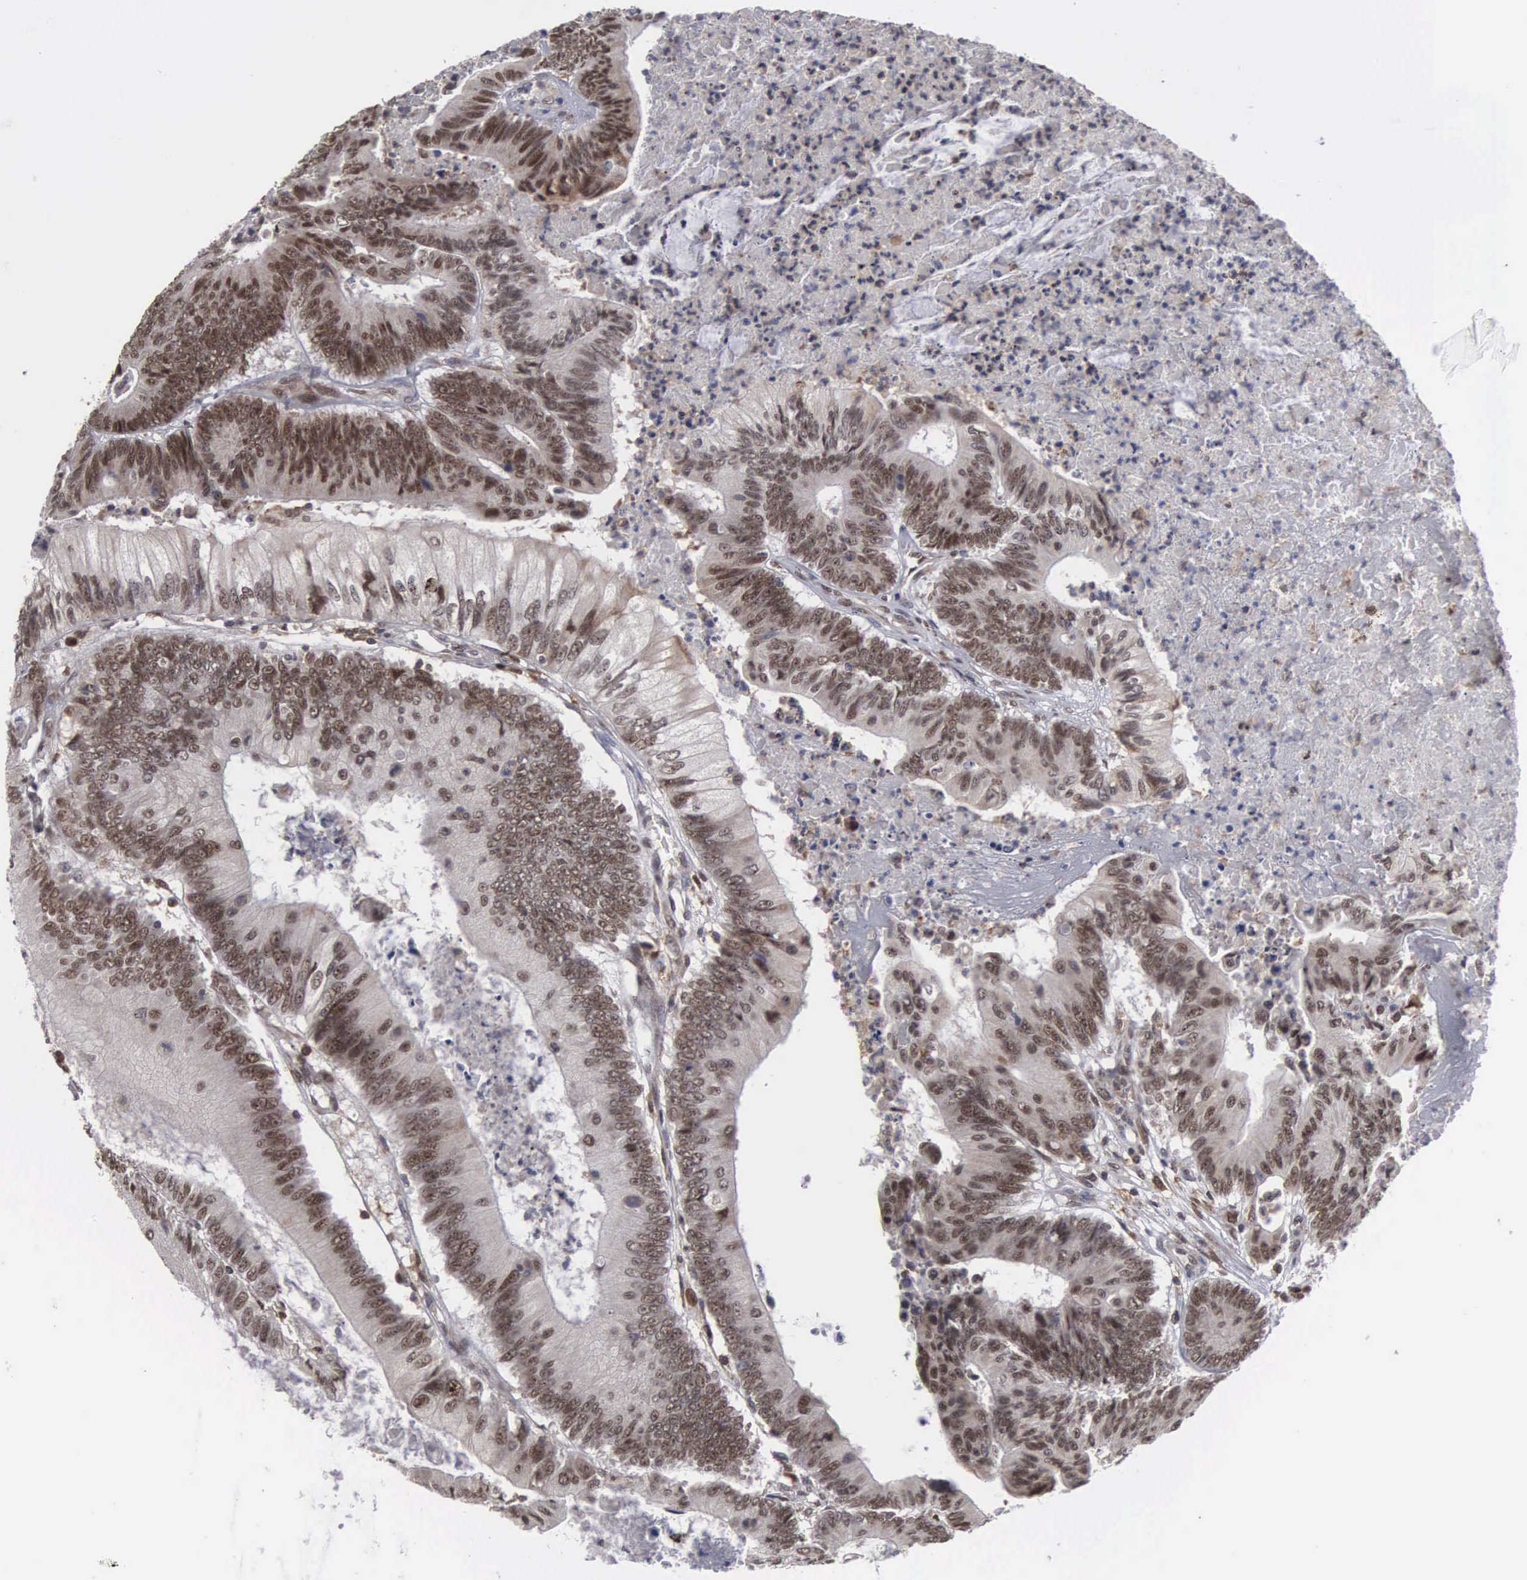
{"staining": {"intensity": "moderate", "quantity": ">75%", "location": "nuclear"}, "tissue": "colorectal cancer", "cell_type": "Tumor cells", "image_type": "cancer", "snomed": [{"axis": "morphology", "description": "Adenocarcinoma, NOS"}, {"axis": "topography", "description": "Colon"}], "caption": "Tumor cells display medium levels of moderate nuclear staining in about >75% of cells in colorectal cancer (adenocarcinoma).", "gene": "TRMT5", "patient": {"sex": "male", "age": 65}}